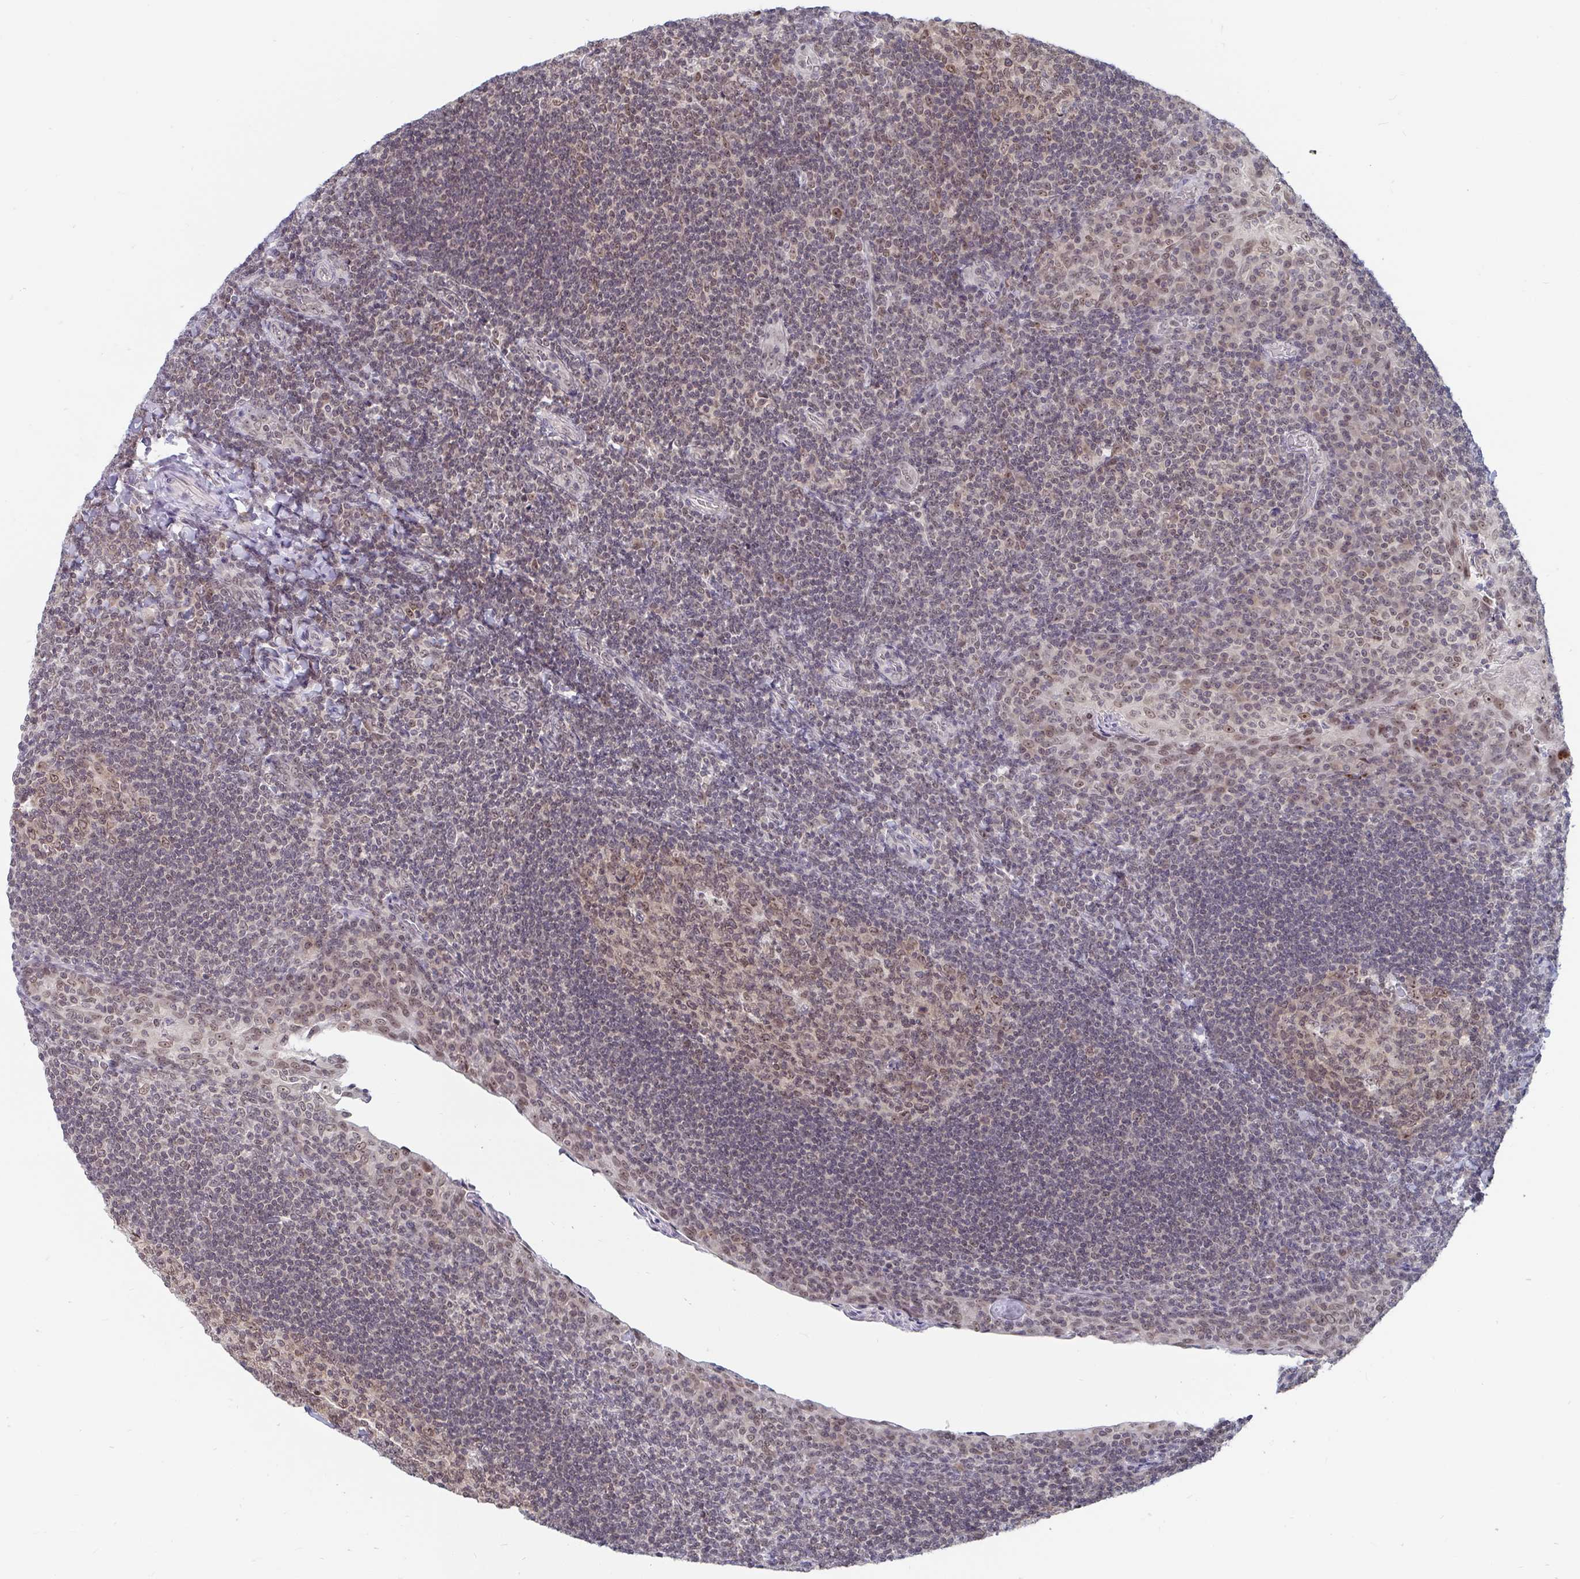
{"staining": {"intensity": "weak", "quantity": ">75%", "location": "nuclear"}, "tissue": "tonsil", "cell_type": "Germinal center cells", "image_type": "normal", "snomed": [{"axis": "morphology", "description": "Normal tissue, NOS"}, {"axis": "topography", "description": "Tonsil"}], "caption": "Immunohistochemical staining of unremarkable tonsil shows low levels of weak nuclear positivity in about >75% of germinal center cells. (Stains: DAB (3,3'-diaminobenzidine) in brown, nuclei in blue, Microscopy: brightfield microscopy at high magnification).", "gene": "TRIP12", "patient": {"sex": "male", "age": 17}}